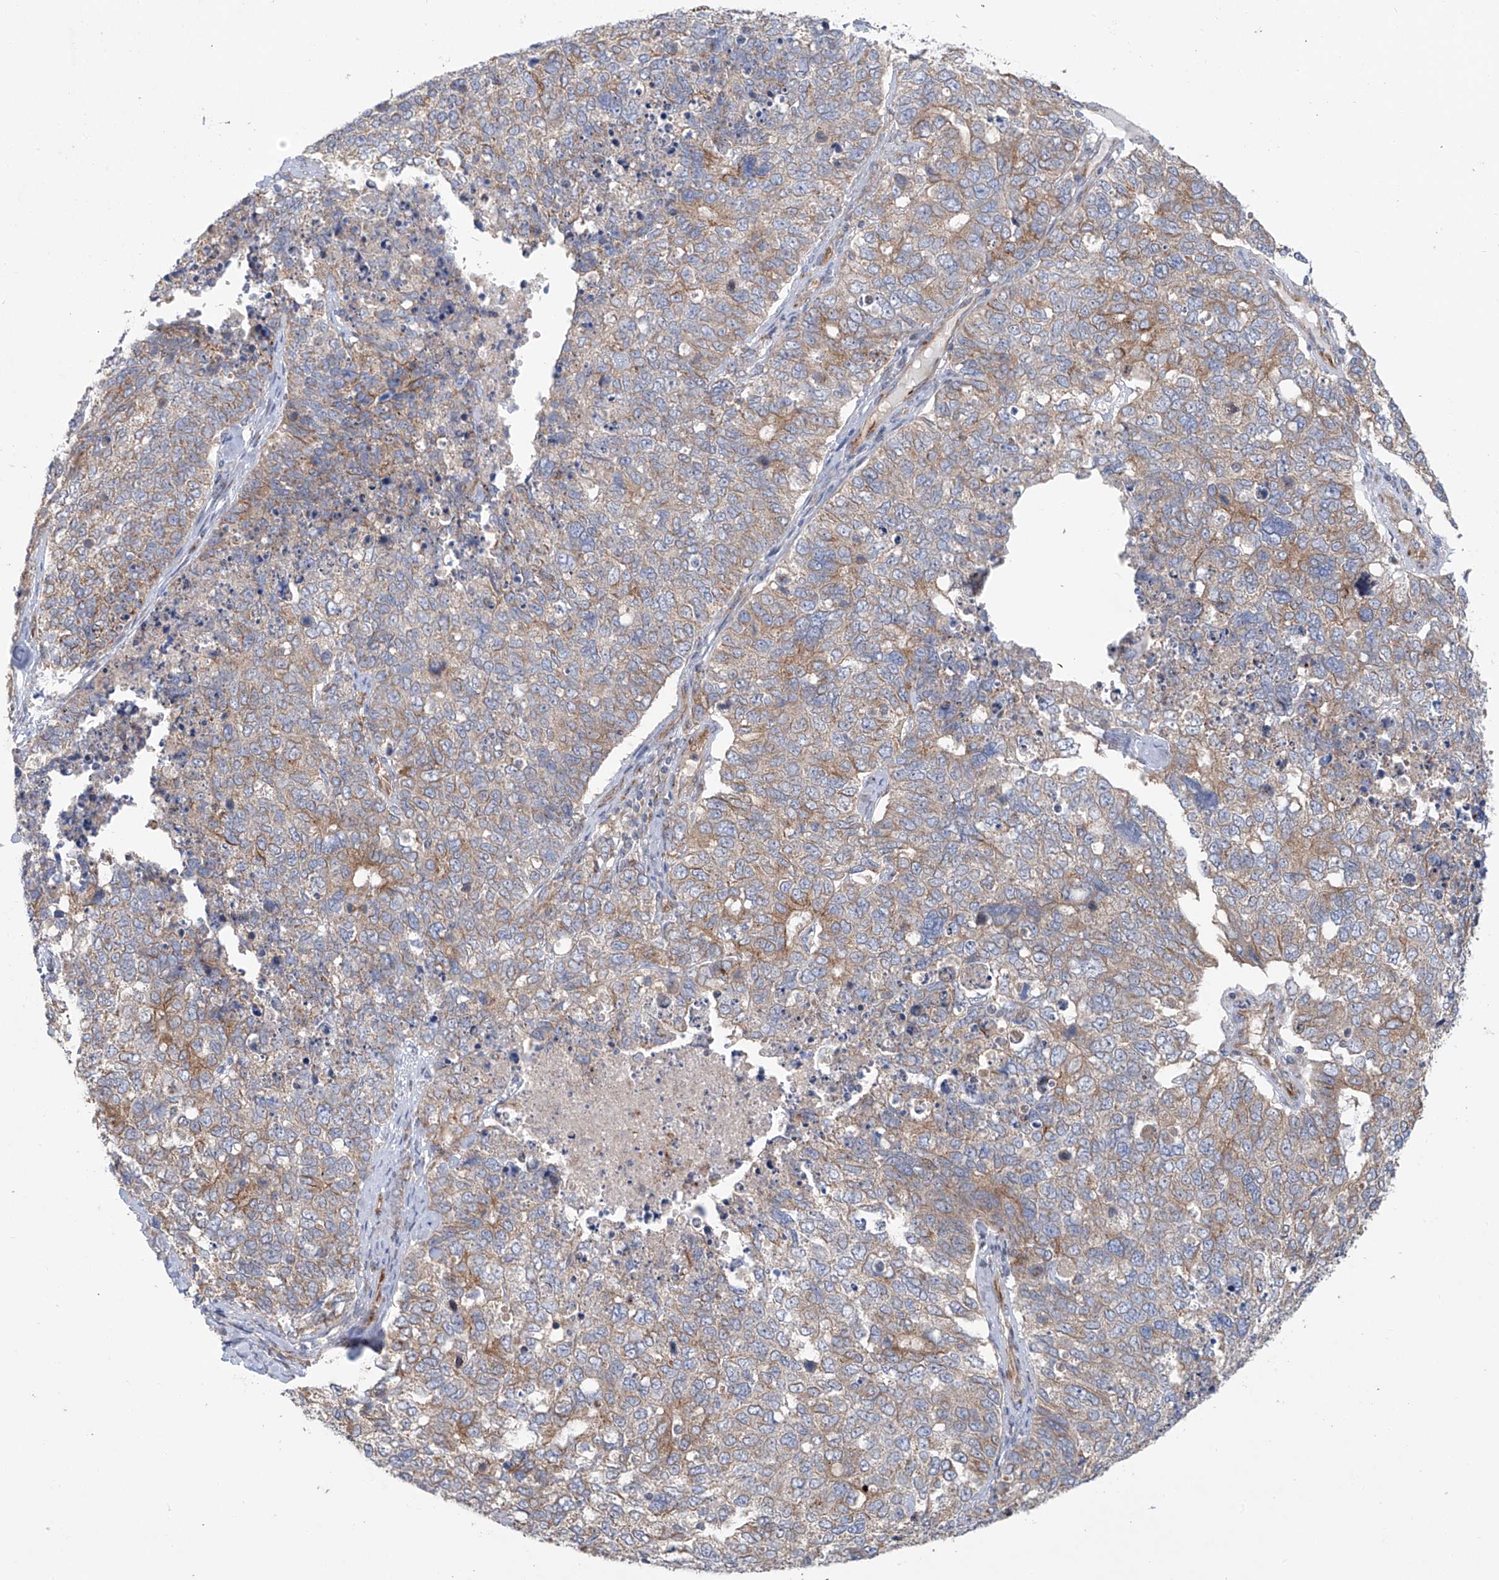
{"staining": {"intensity": "weak", "quantity": "25%-75%", "location": "cytoplasmic/membranous"}, "tissue": "cervical cancer", "cell_type": "Tumor cells", "image_type": "cancer", "snomed": [{"axis": "morphology", "description": "Squamous cell carcinoma, NOS"}, {"axis": "topography", "description": "Cervix"}], "caption": "Cervical squamous cell carcinoma was stained to show a protein in brown. There is low levels of weak cytoplasmic/membranous expression in about 25%-75% of tumor cells.", "gene": "KLC4", "patient": {"sex": "female", "age": 63}}